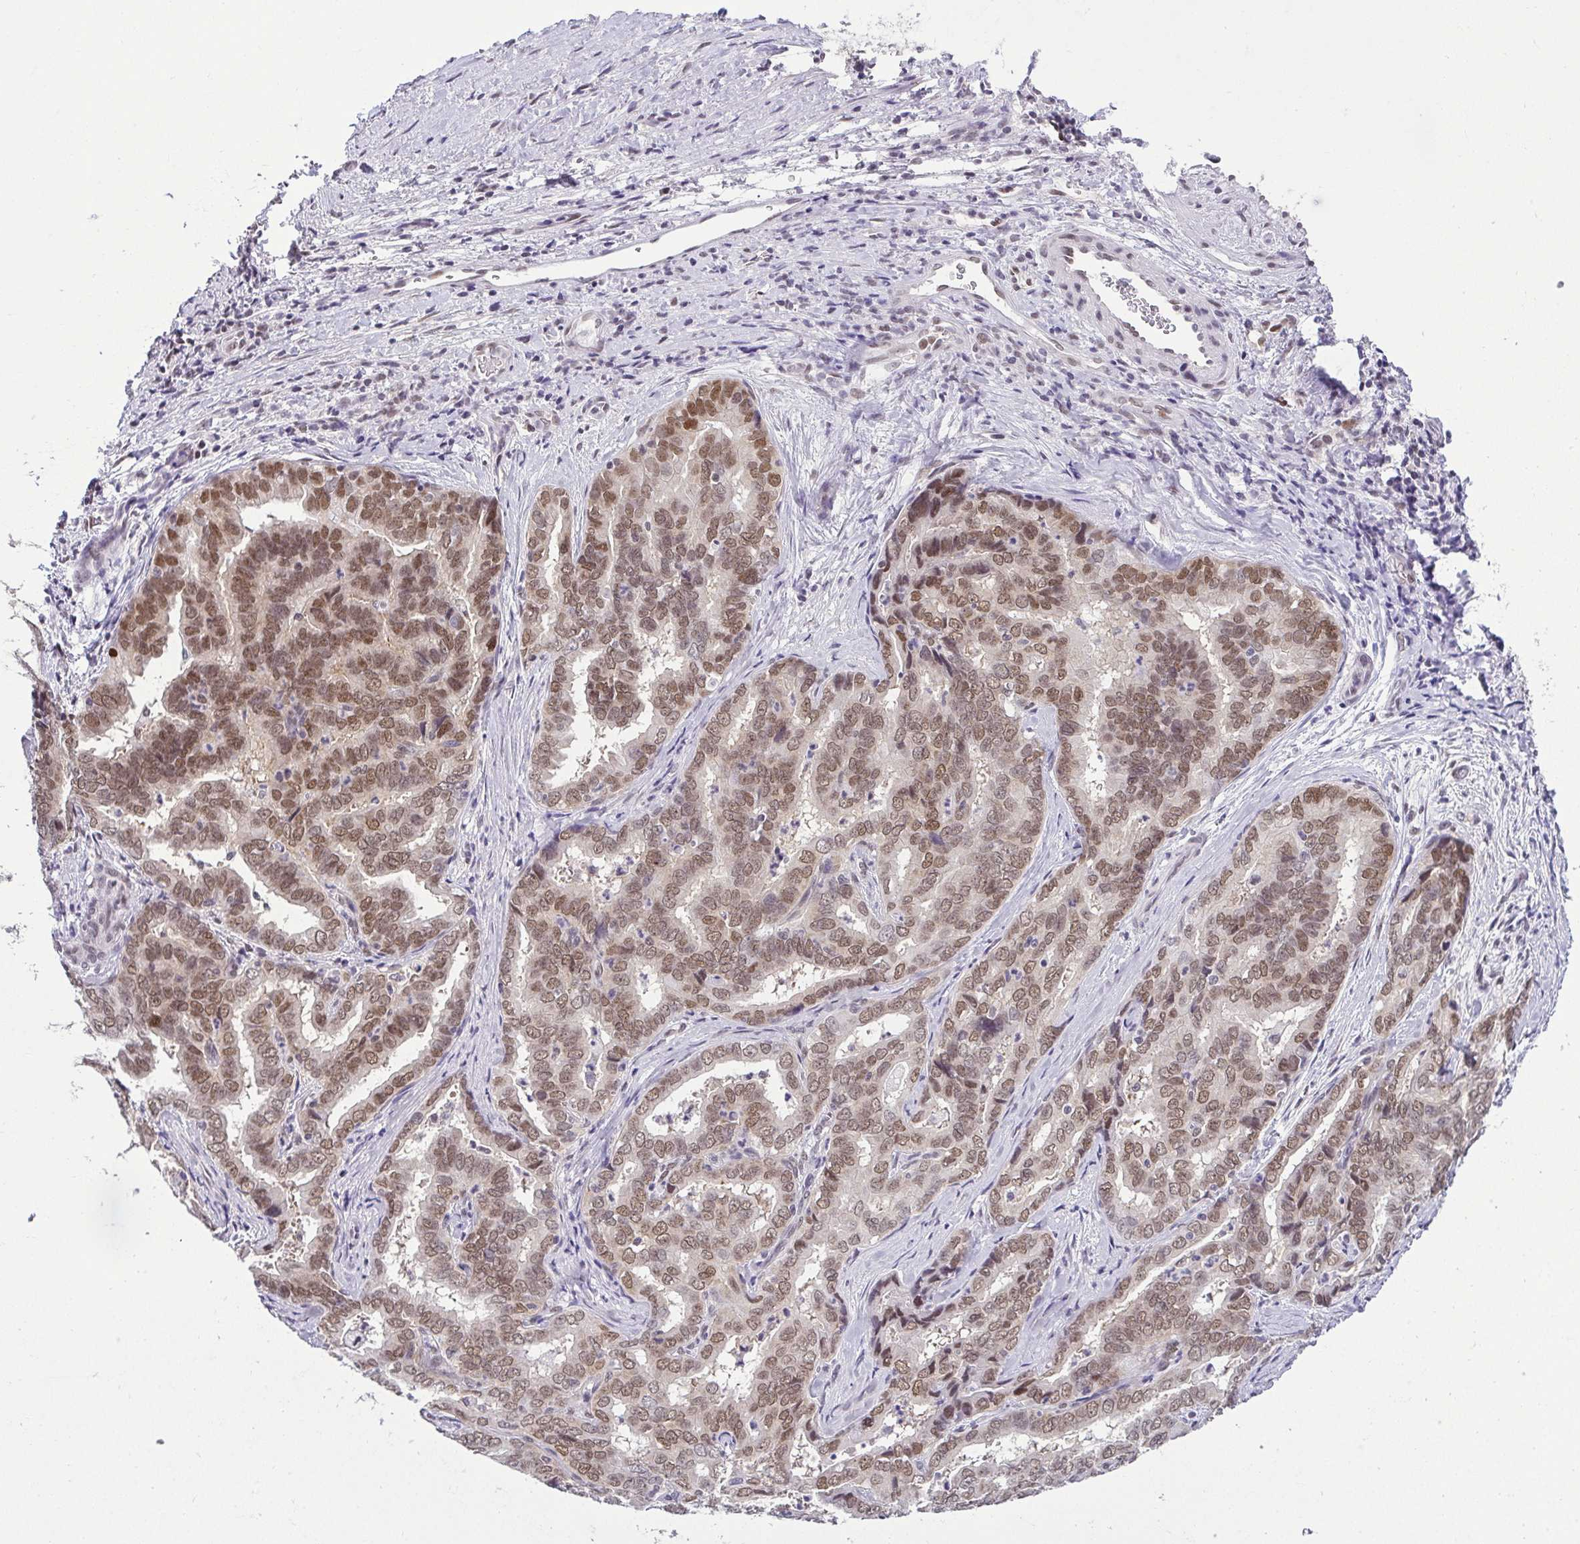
{"staining": {"intensity": "weak", "quantity": "25%-75%", "location": "nuclear"}, "tissue": "liver cancer", "cell_type": "Tumor cells", "image_type": "cancer", "snomed": [{"axis": "morphology", "description": "Cholangiocarcinoma"}, {"axis": "topography", "description": "Liver"}], "caption": "Immunohistochemical staining of human liver cholangiocarcinoma demonstrates low levels of weak nuclear protein staining in about 25%-75% of tumor cells. The staining was performed using DAB (3,3'-diaminobenzidine) to visualize the protein expression in brown, while the nuclei were stained in blue with hematoxylin (Magnification: 20x).", "gene": "RBM3", "patient": {"sex": "female", "age": 64}}